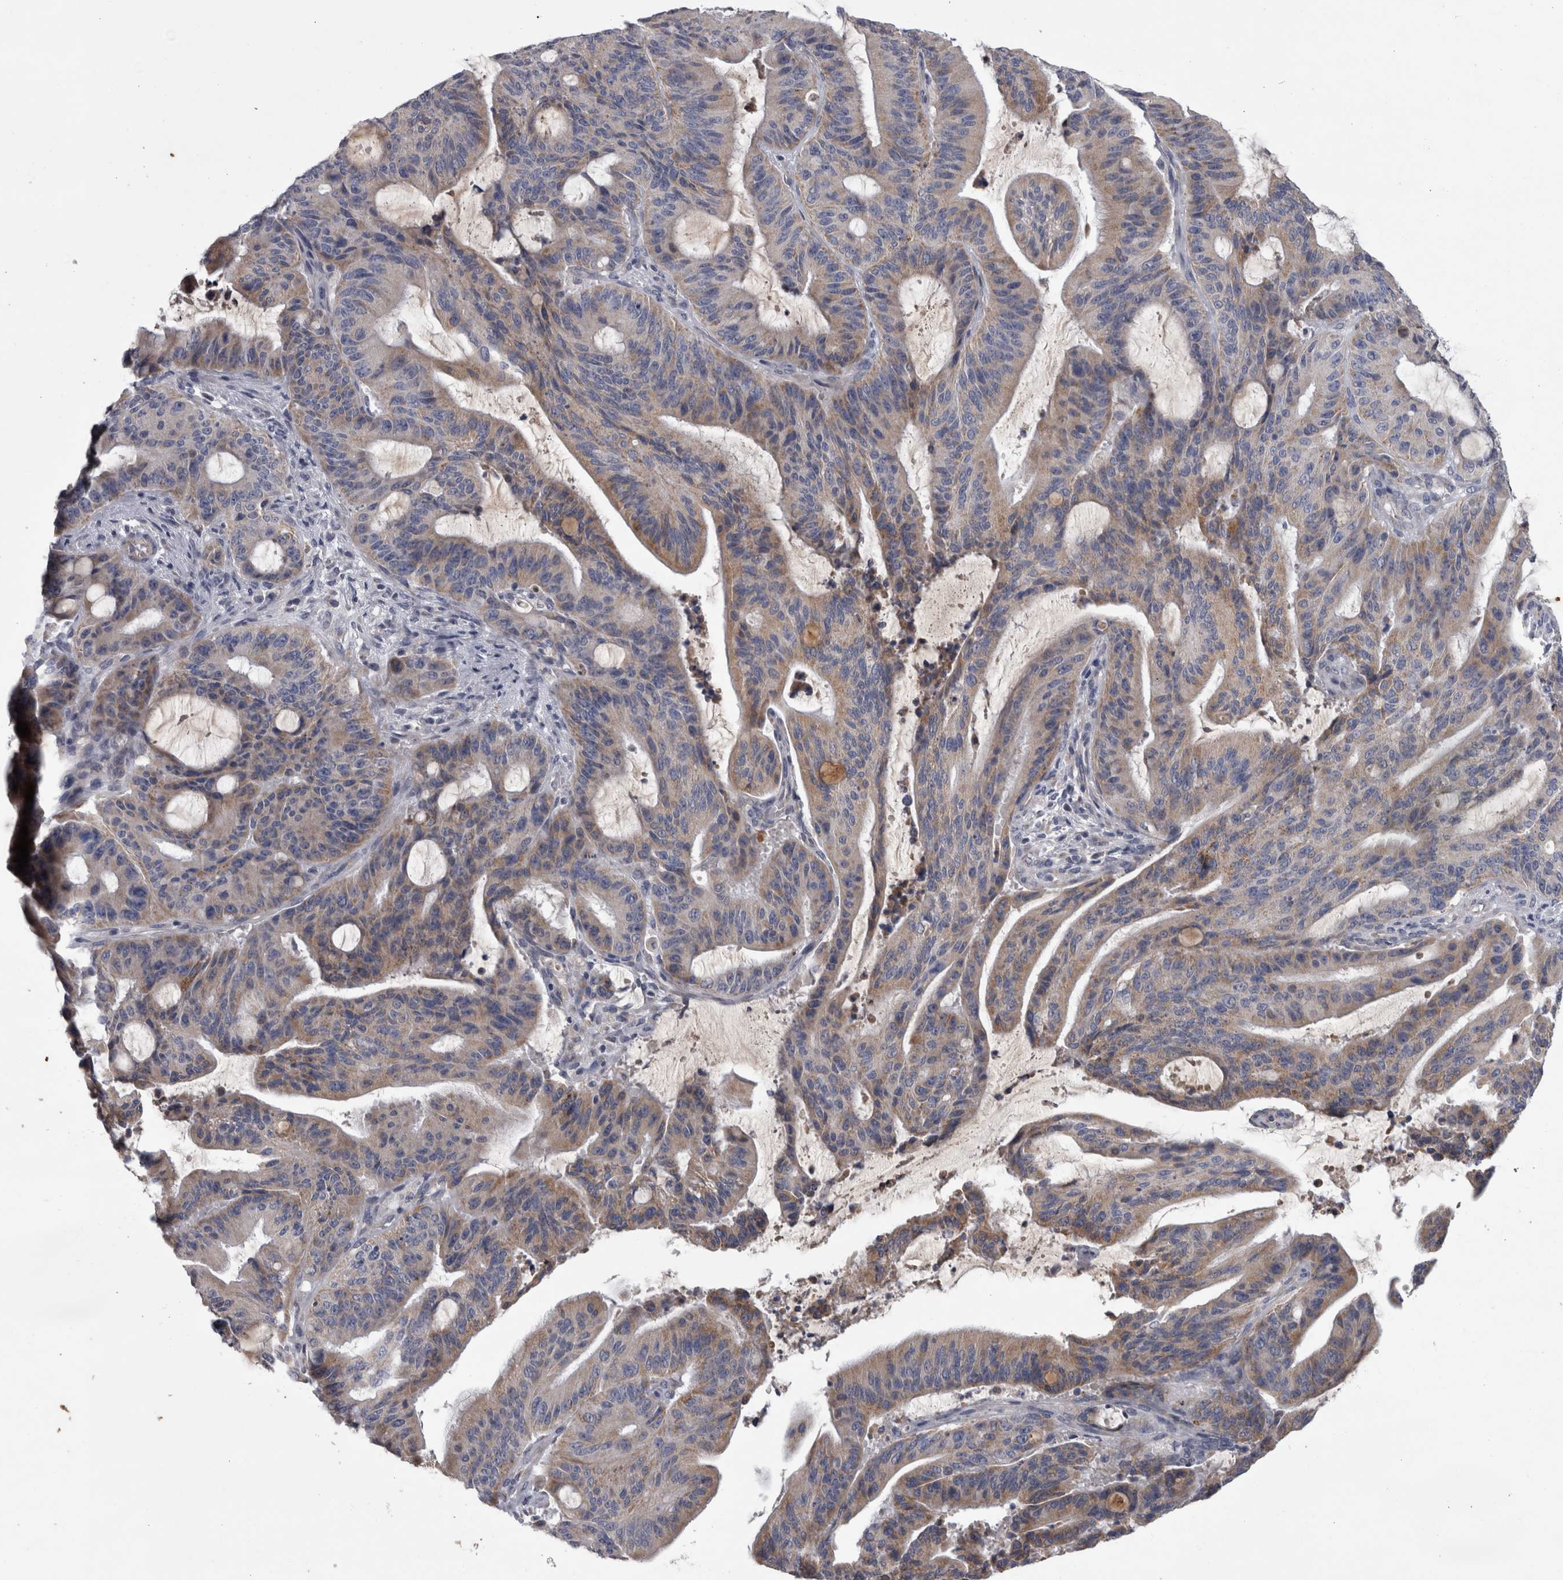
{"staining": {"intensity": "weak", "quantity": "25%-75%", "location": "cytoplasmic/membranous"}, "tissue": "liver cancer", "cell_type": "Tumor cells", "image_type": "cancer", "snomed": [{"axis": "morphology", "description": "Normal tissue, NOS"}, {"axis": "morphology", "description": "Cholangiocarcinoma"}, {"axis": "topography", "description": "Liver"}, {"axis": "topography", "description": "Peripheral nerve tissue"}], "caption": "Immunohistochemical staining of liver cancer reveals low levels of weak cytoplasmic/membranous staining in approximately 25%-75% of tumor cells.", "gene": "DBT", "patient": {"sex": "female", "age": 73}}